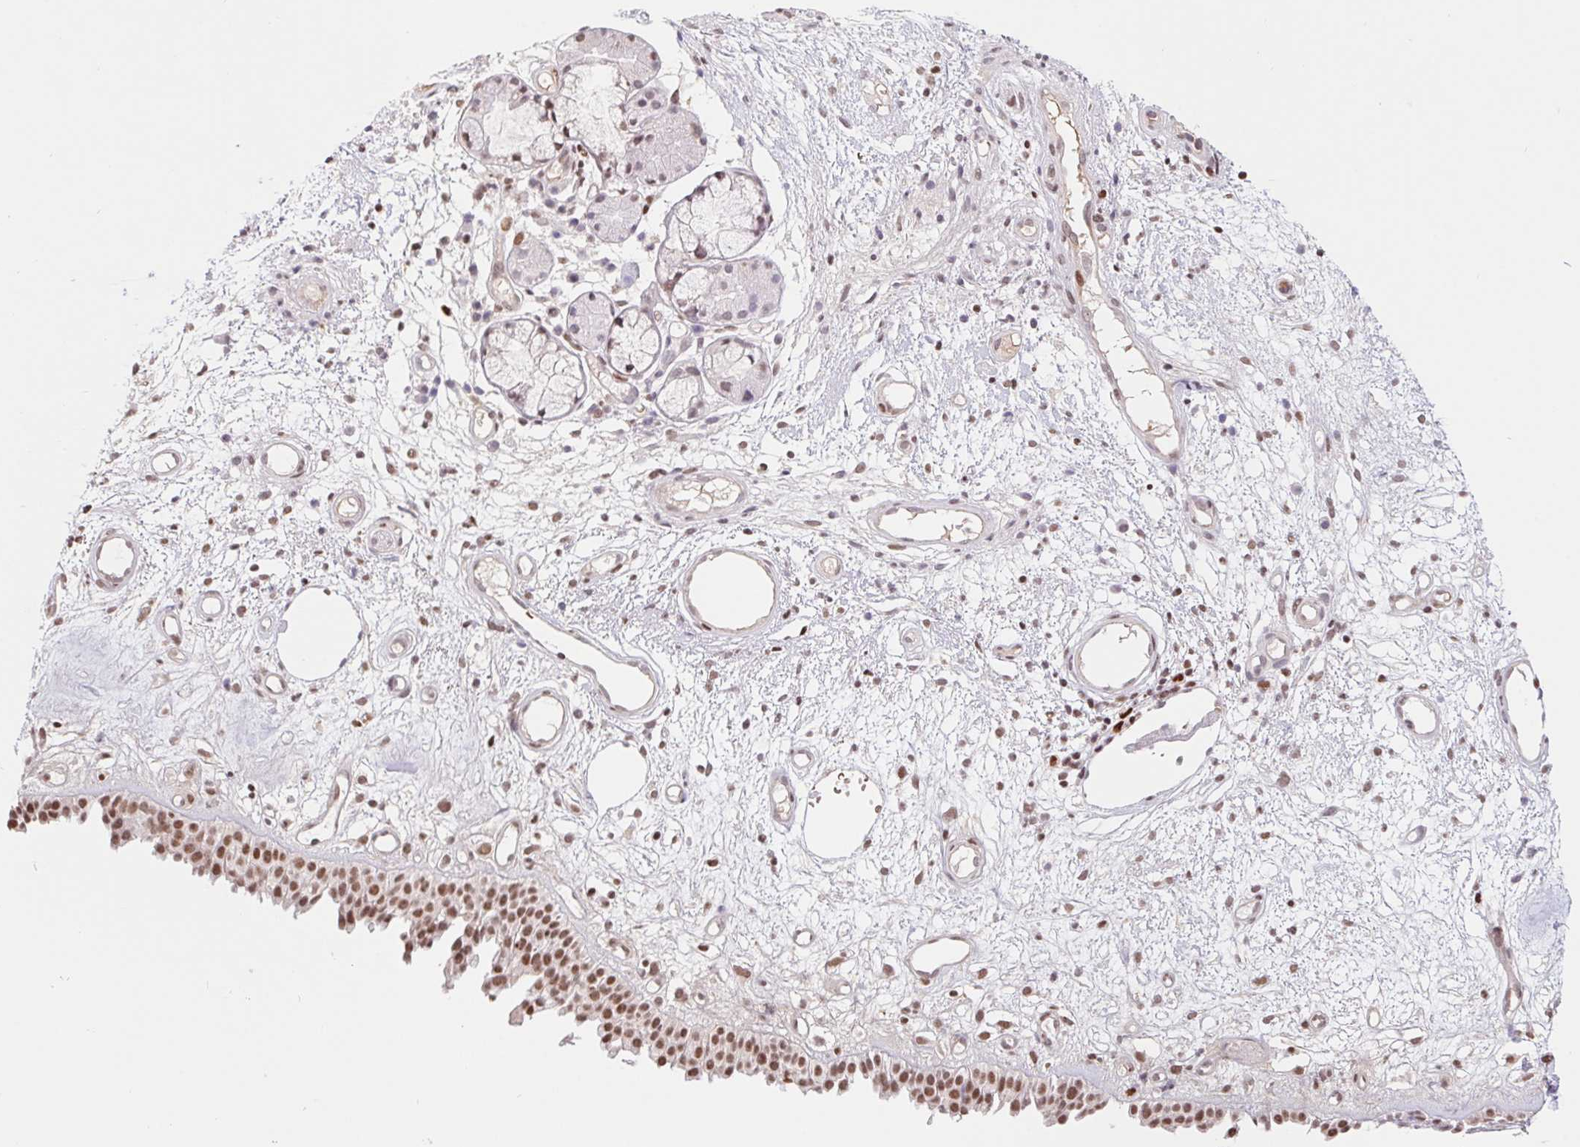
{"staining": {"intensity": "moderate", "quantity": ">75%", "location": "nuclear"}, "tissue": "nasopharynx", "cell_type": "Respiratory epithelial cells", "image_type": "normal", "snomed": [{"axis": "morphology", "description": "Normal tissue, NOS"}, {"axis": "morphology", "description": "Inflammation, NOS"}, {"axis": "topography", "description": "Nasopharynx"}], "caption": "Protein staining by IHC demonstrates moderate nuclear staining in about >75% of respiratory epithelial cells in normal nasopharynx.", "gene": "TRERF1", "patient": {"sex": "male", "age": 54}}